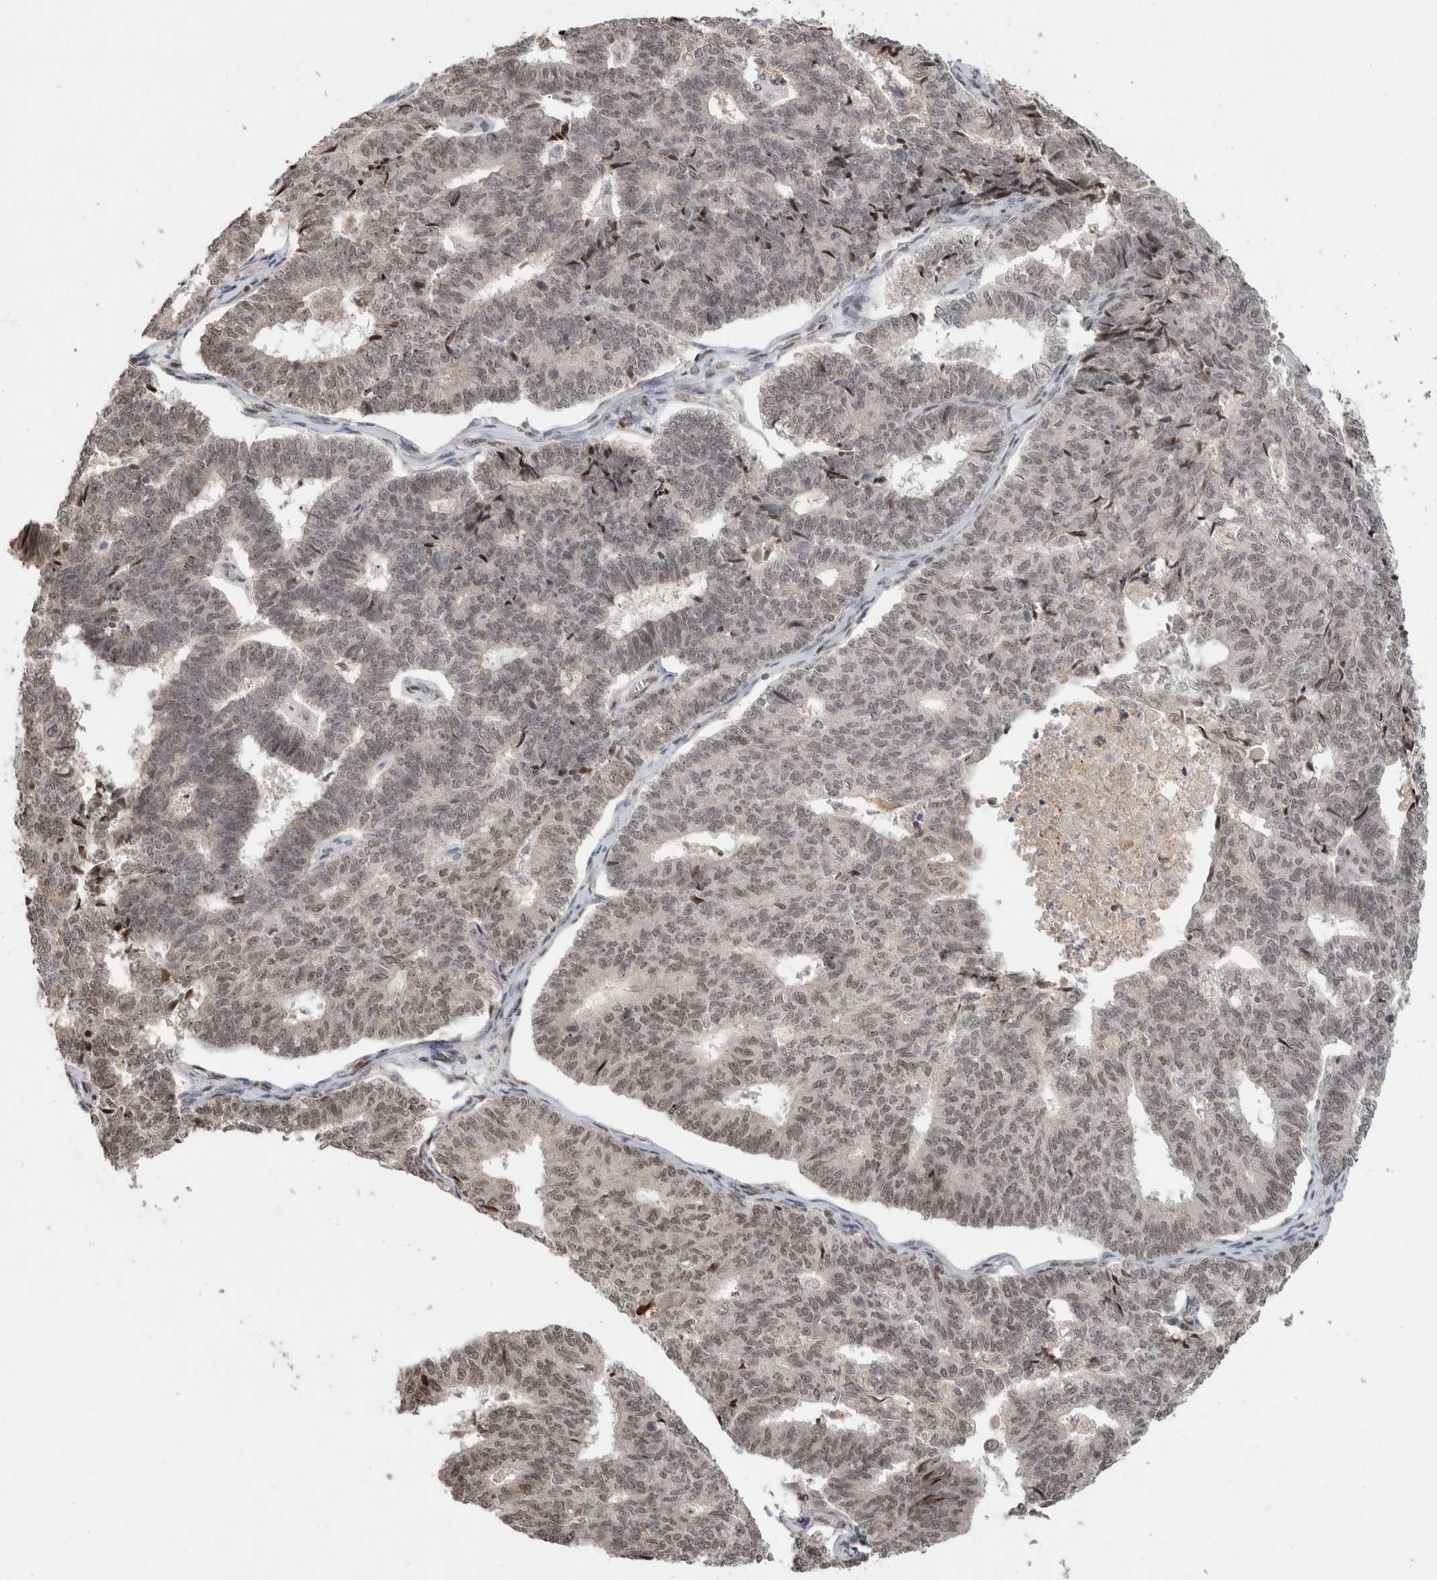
{"staining": {"intensity": "moderate", "quantity": "<25%", "location": "nuclear"}, "tissue": "endometrial cancer", "cell_type": "Tumor cells", "image_type": "cancer", "snomed": [{"axis": "morphology", "description": "Adenocarcinoma, NOS"}, {"axis": "topography", "description": "Endometrium"}], "caption": "Protein staining by immunohistochemistry shows moderate nuclear expression in about <25% of tumor cells in endometrial cancer. Immunohistochemistry stains the protein of interest in brown and the nuclei are stained blue.", "gene": "ZNF521", "patient": {"sex": "female", "age": 70}}